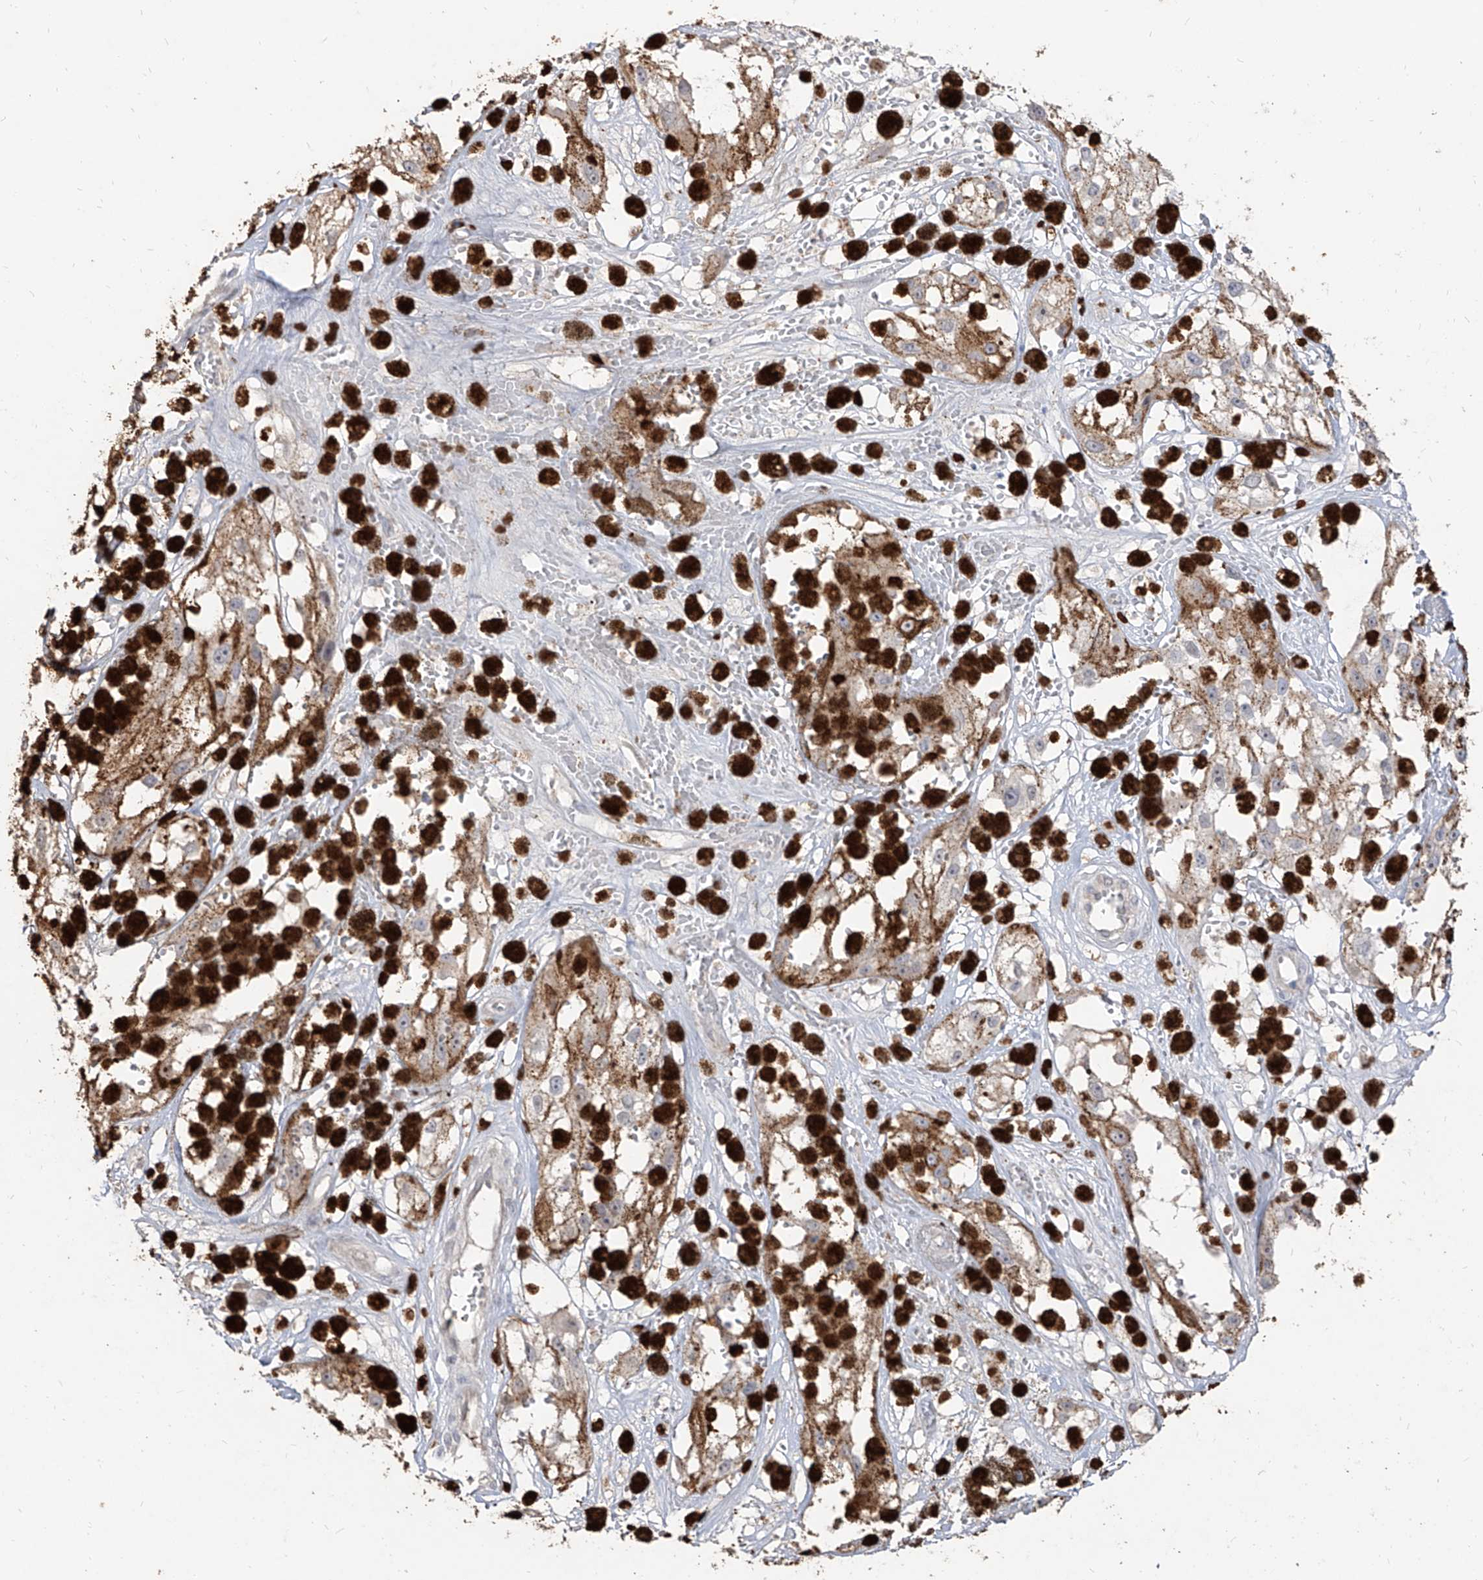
{"staining": {"intensity": "negative", "quantity": "none", "location": "none"}, "tissue": "melanoma", "cell_type": "Tumor cells", "image_type": "cancer", "snomed": [{"axis": "morphology", "description": "Malignant melanoma, NOS"}, {"axis": "topography", "description": "Skin"}], "caption": "The immunohistochemistry (IHC) image has no significant positivity in tumor cells of melanoma tissue.", "gene": "ZNF227", "patient": {"sex": "male", "age": 88}}